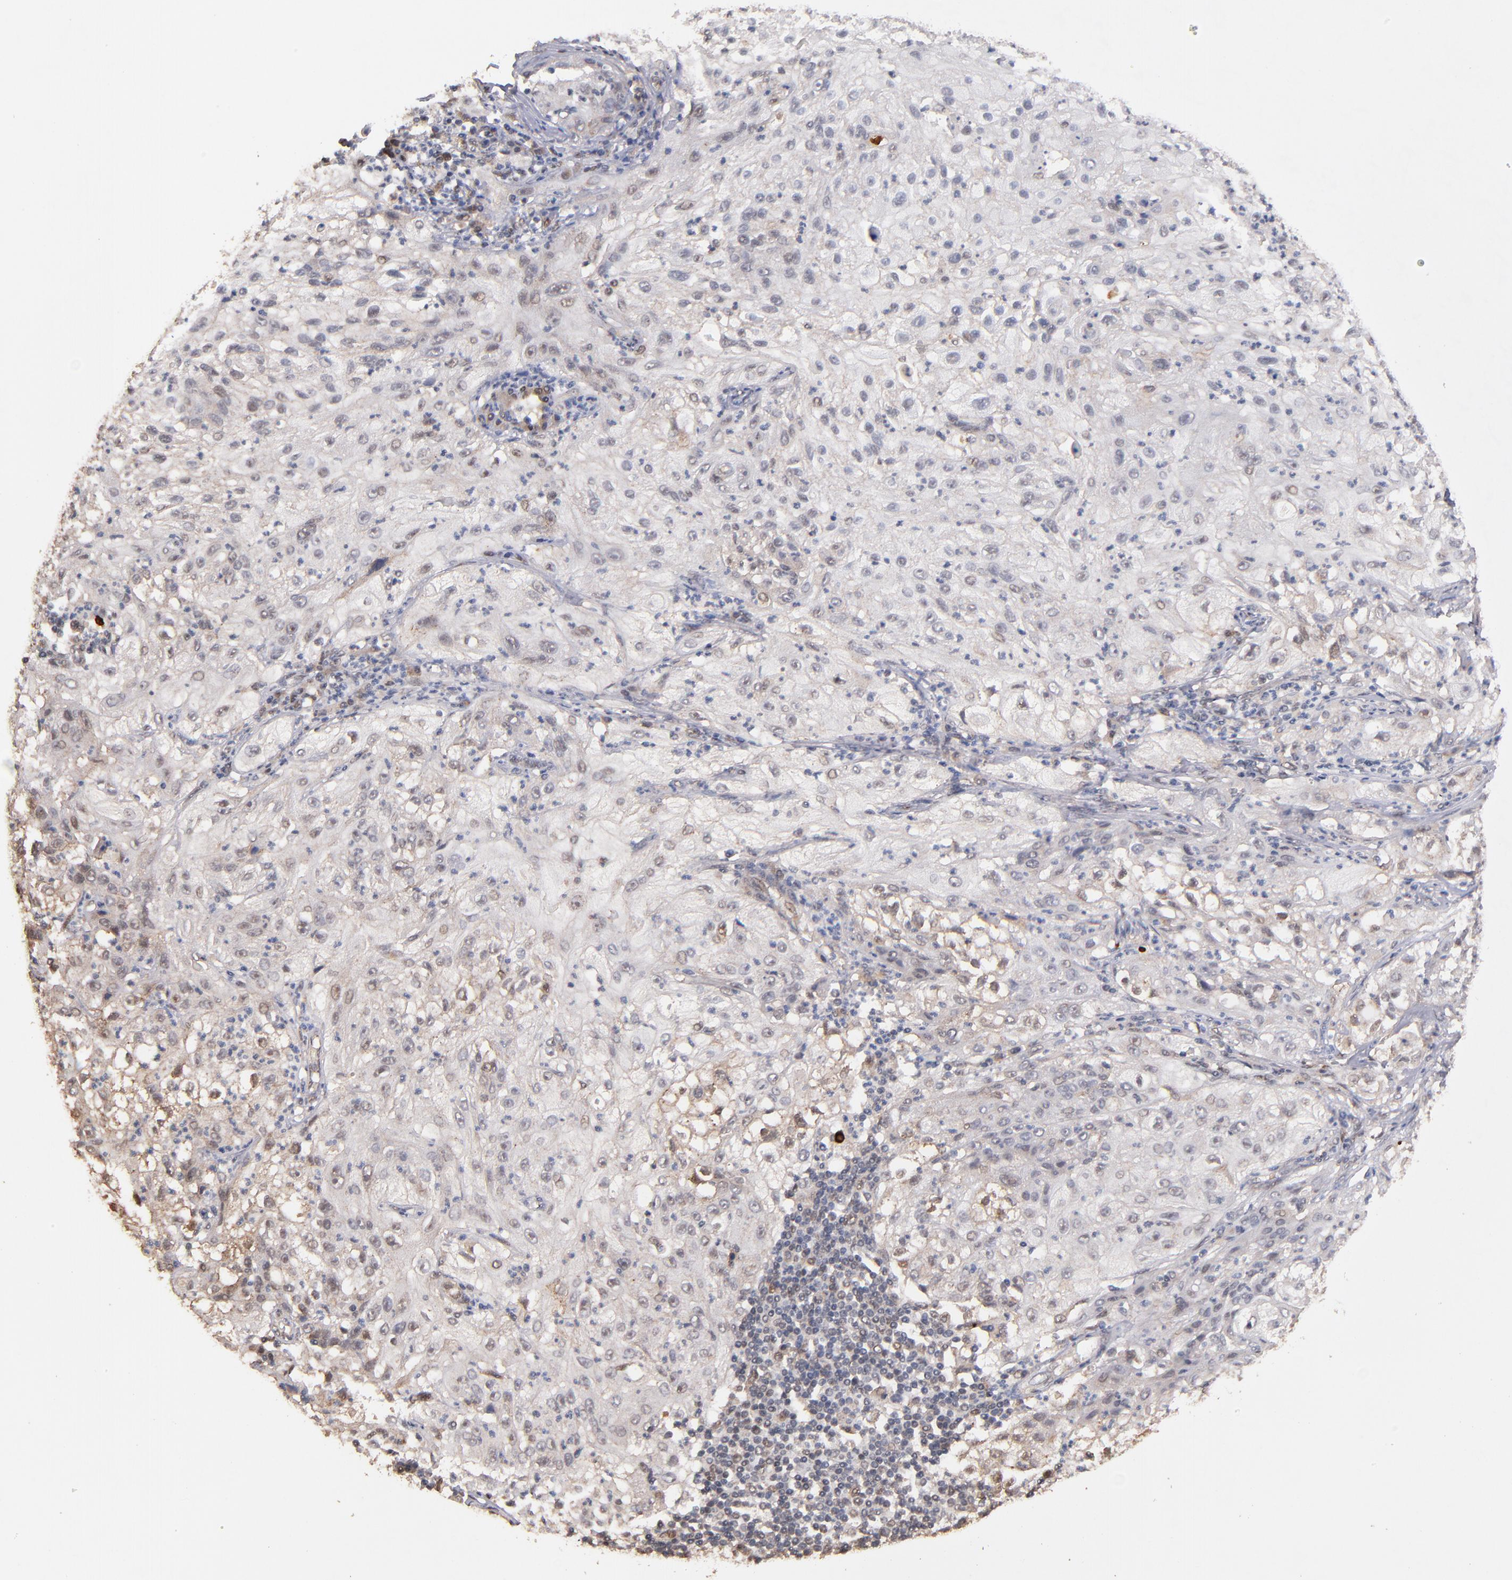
{"staining": {"intensity": "weak", "quantity": "<25%", "location": "nuclear"}, "tissue": "lung cancer", "cell_type": "Tumor cells", "image_type": "cancer", "snomed": [{"axis": "morphology", "description": "Inflammation, NOS"}, {"axis": "morphology", "description": "Squamous cell carcinoma, NOS"}, {"axis": "topography", "description": "Lymph node"}, {"axis": "topography", "description": "Soft tissue"}, {"axis": "topography", "description": "Lung"}], "caption": "Immunohistochemical staining of human lung cancer (squamous cell carcinoma) reveals no significant positivity in tumor cells.", "gene": "EAPP", "patient": {"sex": "male", "age": 66}}